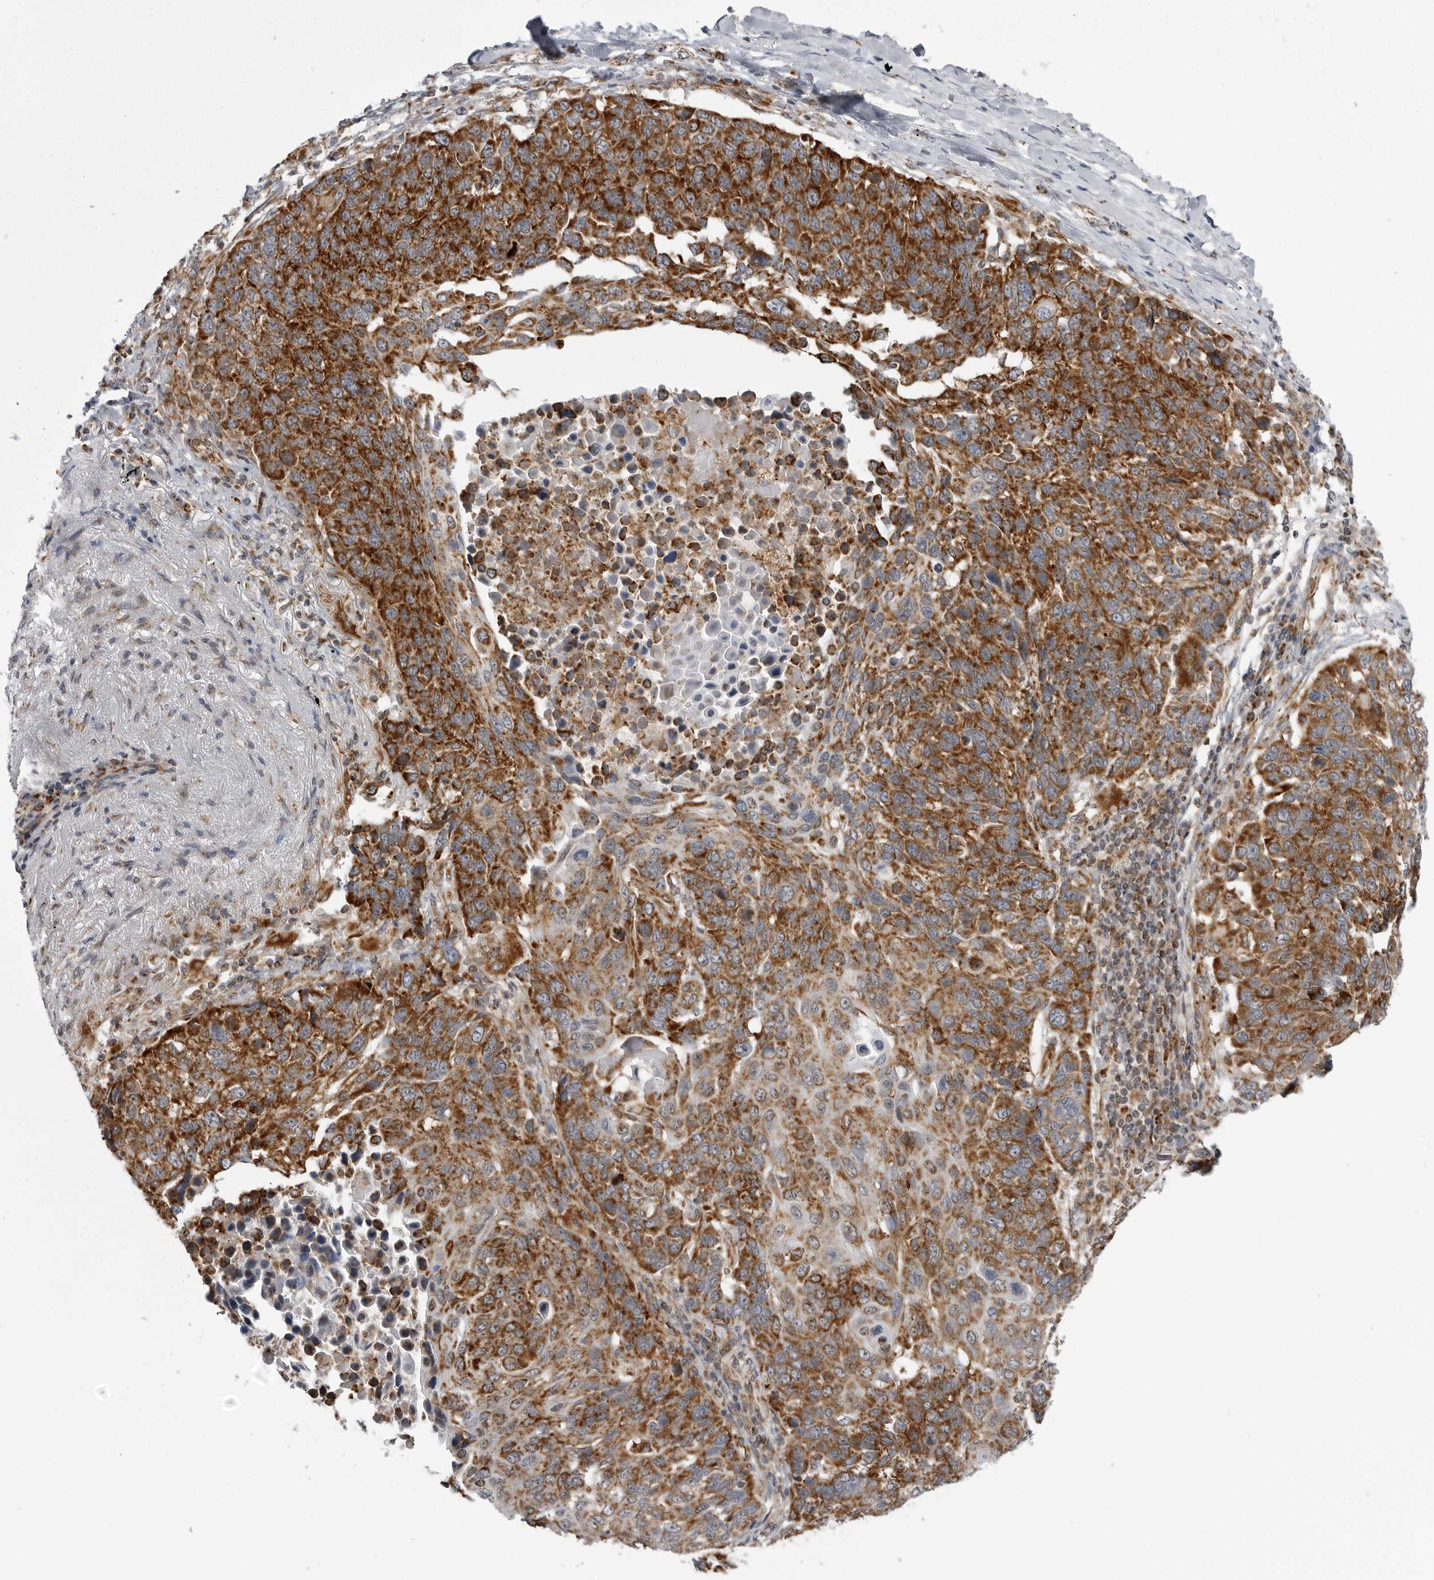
{"staining": {"intensity": "strong", "quantity": ">75%", "location": "cytoplasmic/membranous"}, "tissue": "lung cancer", "cell_type": "Tumor cells", "image_type": "cancer", "snomed": [{"axis": "morphology", "description": "Squamous cell carcinoma, NOS"}, {"axis": "topography", "description": "Lung"}], "caption": "A micrograph showing strong cytoplasmic/membranous expression in about >75% of tumor cells in lung cancer (squamous cell carcinoma), as visualized by brown immunohistochemical staining.", "gene": "FH", "patient": {"sex": "male", "age": 66}}